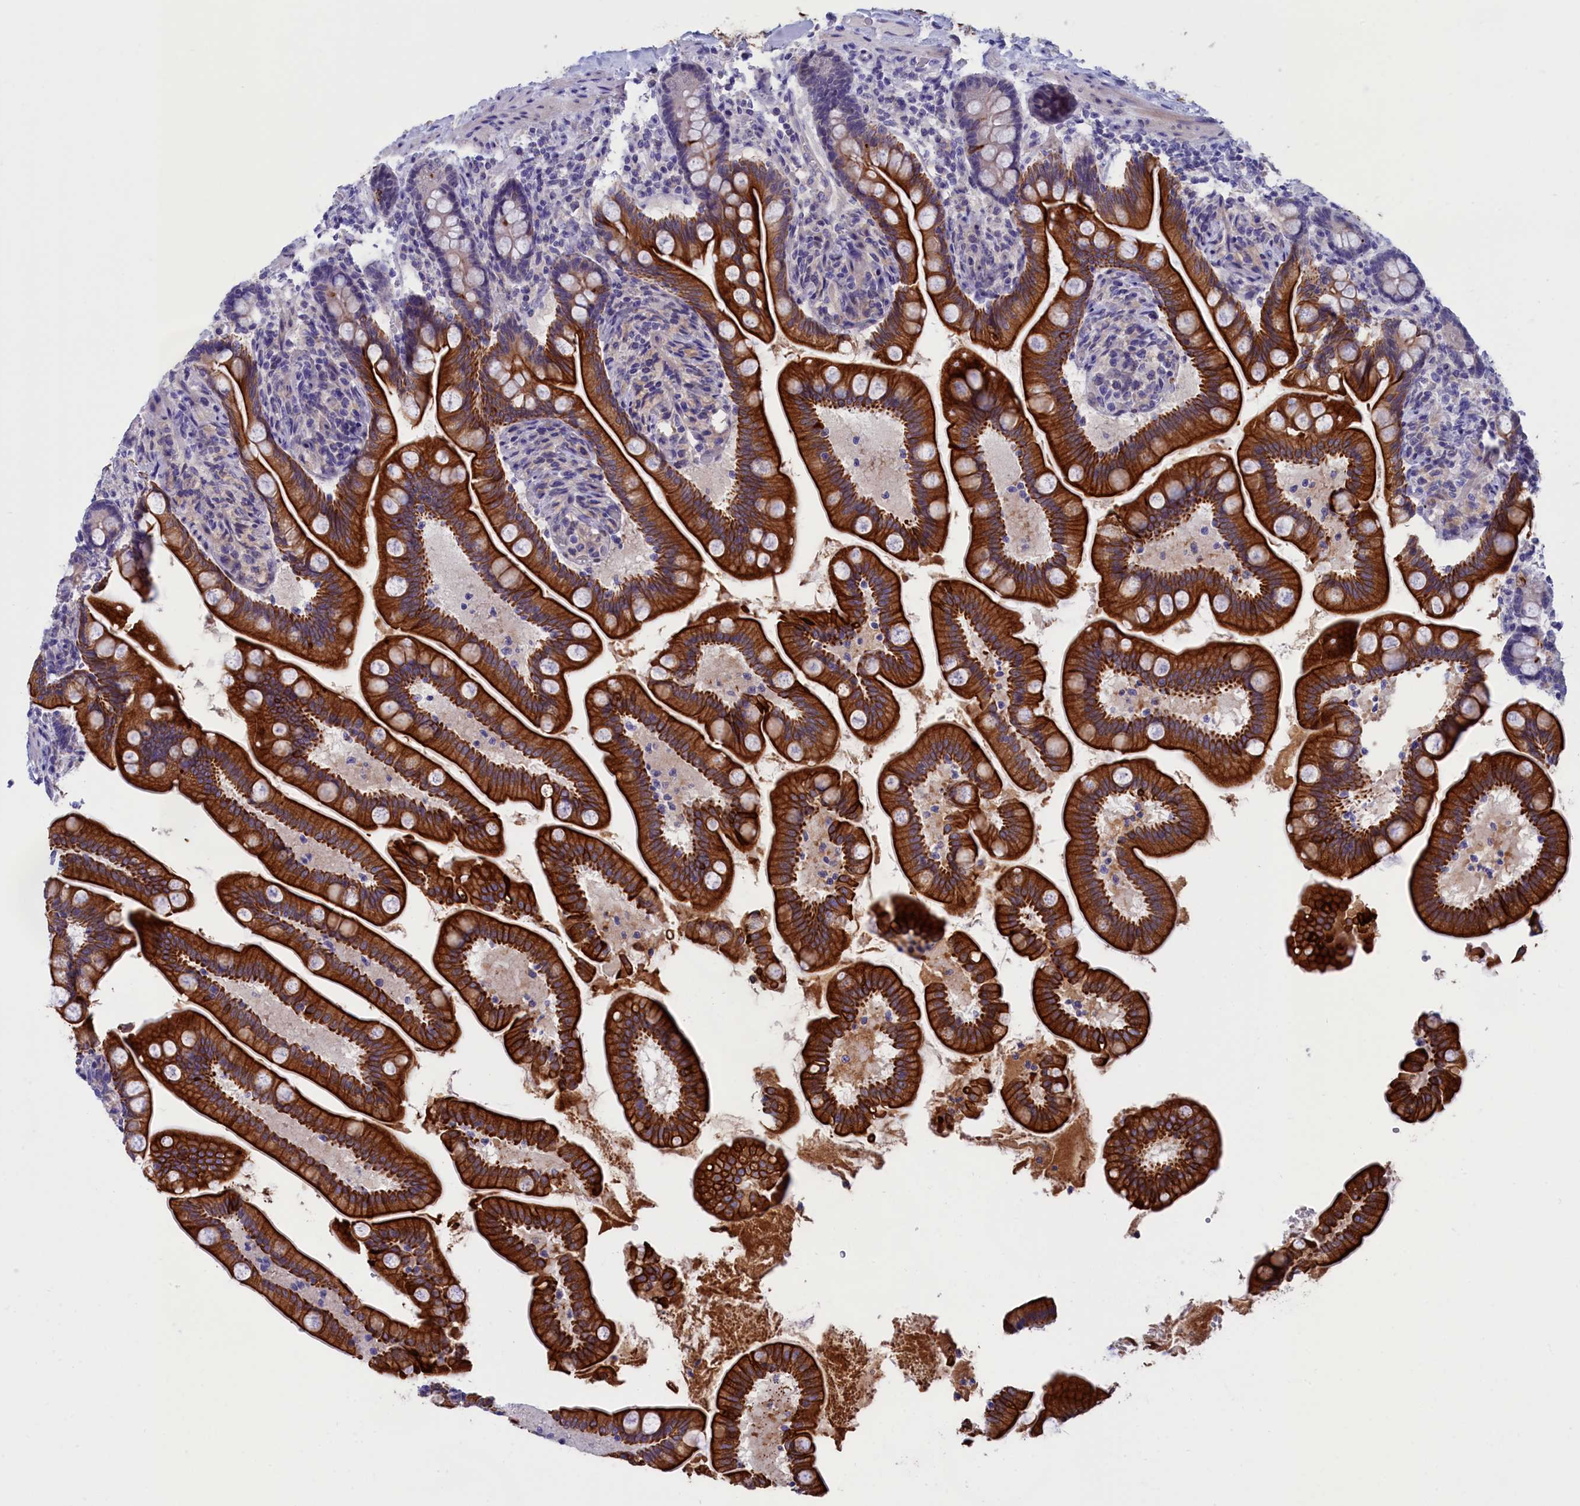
{"staining": {"intensity": "strong", "quantity": "25%-75%", "location": "cytoplasmic/membranous"}, "tissue": "small intestine", "cell_type": "Glandular cells", "image_type": "normal", "snomed": [{"axis": "morphology", "description": "Normal tissue, NOS"}, {"axis": "topography", "description": "Small intestine"}], "caption": "Immunohistochemical staining of normal small intestine reveals 25%-75% levels of strong cytoplasmic/membranous protein staining in about 25%-75% of glandular cells.", "gene": "VPS35L", "patient": {"sex": "female", "age": 64}}